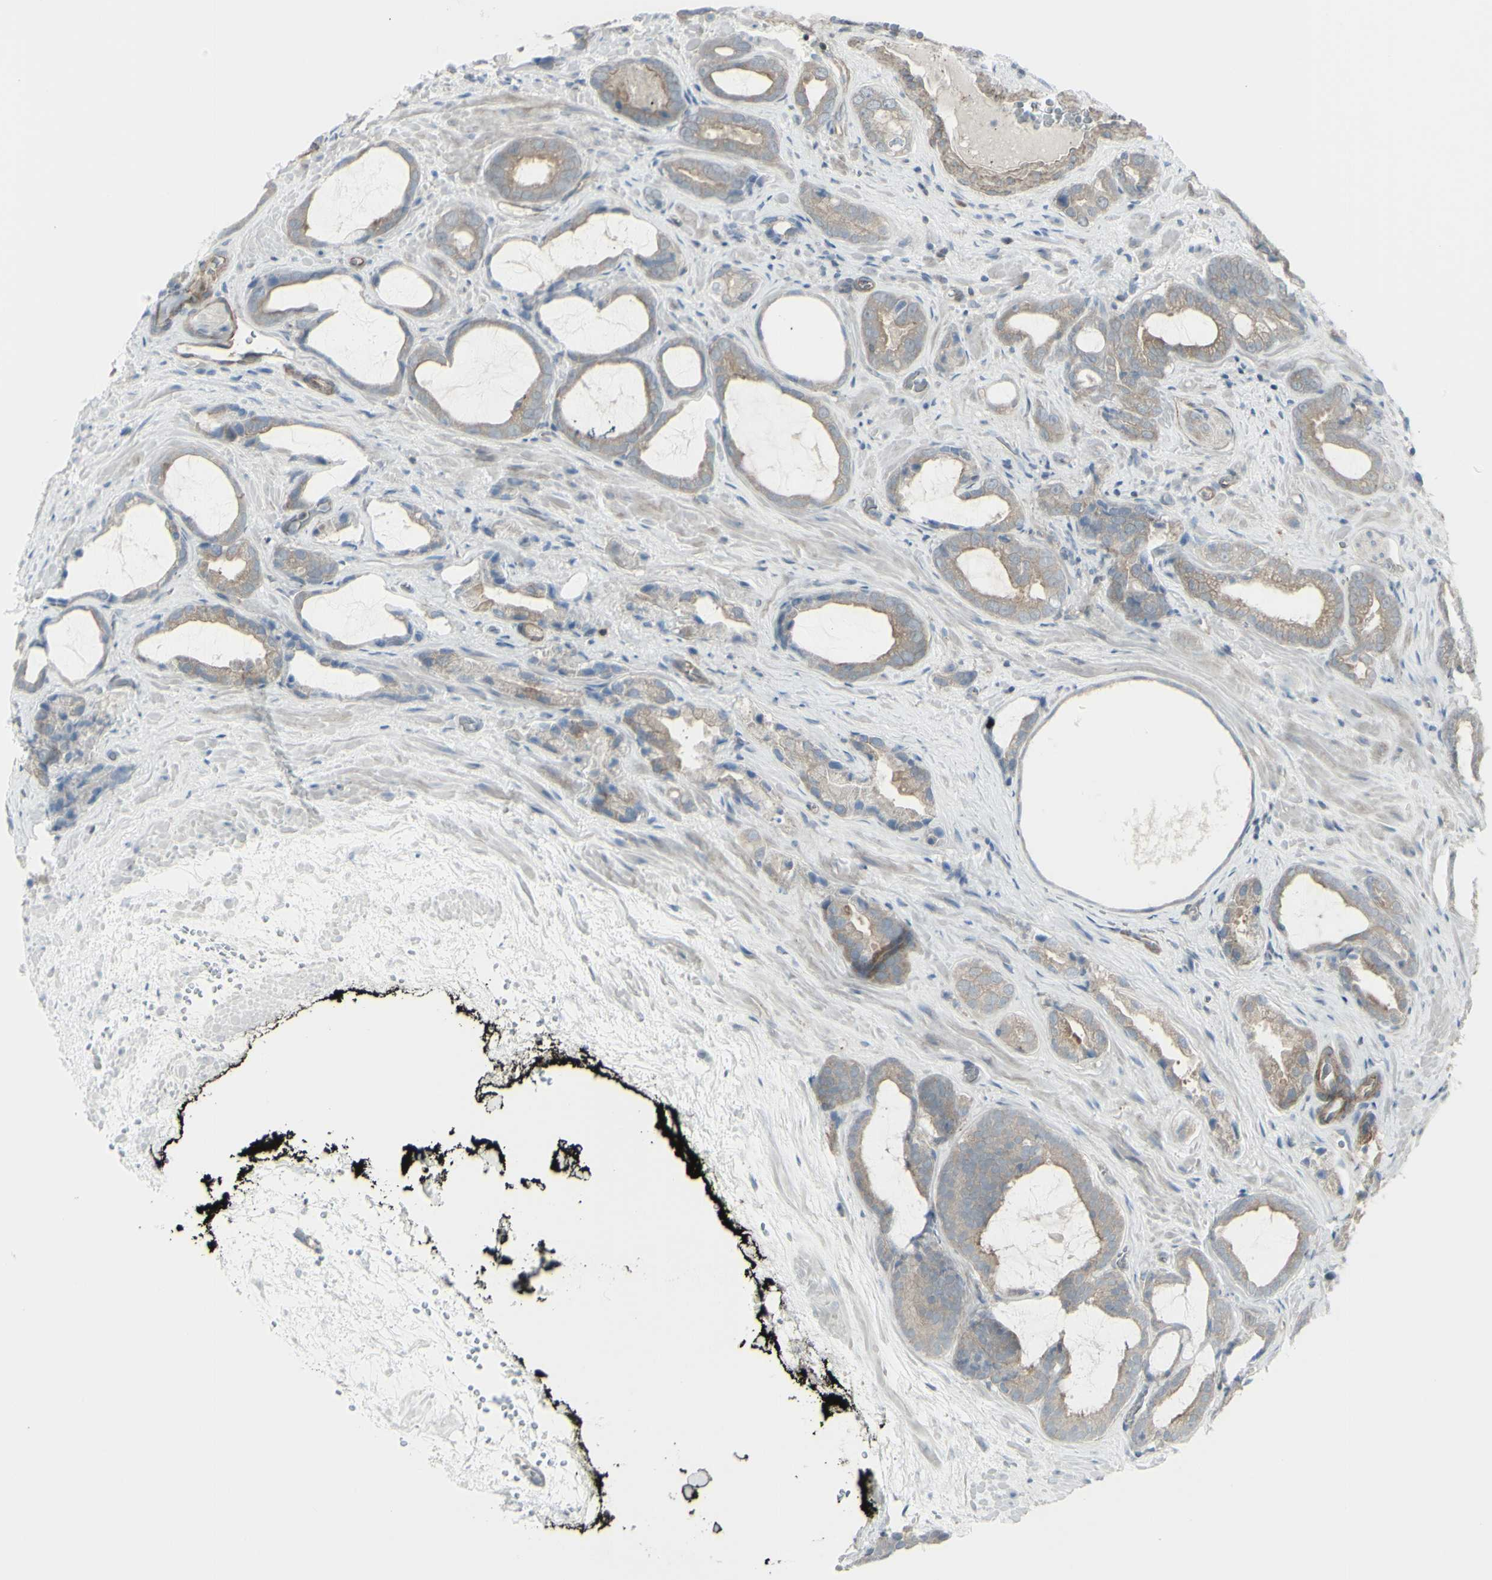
{"staining": {"intensity": "weak", "quantity": ">75%", "location": "cytoplasmic/membranous"}, "tissue": "prostate cancer", "cell_type": "Tumor cells", "image_type": "cancer", "snomed": [{"axis": "morphology", "description": "Adenocarcinoma, Low grade"}, {"axis": "topography", "description": "Prostate"}], "caption": "Tumor cells show low levels of weak cytoplasmic/membranous positivity in approximately >75% of cells in prostate cancer (adenocarcinoma (low-grade)).", "gene": "GALNT6", "patient": {"sex": "male", "age": 60}}